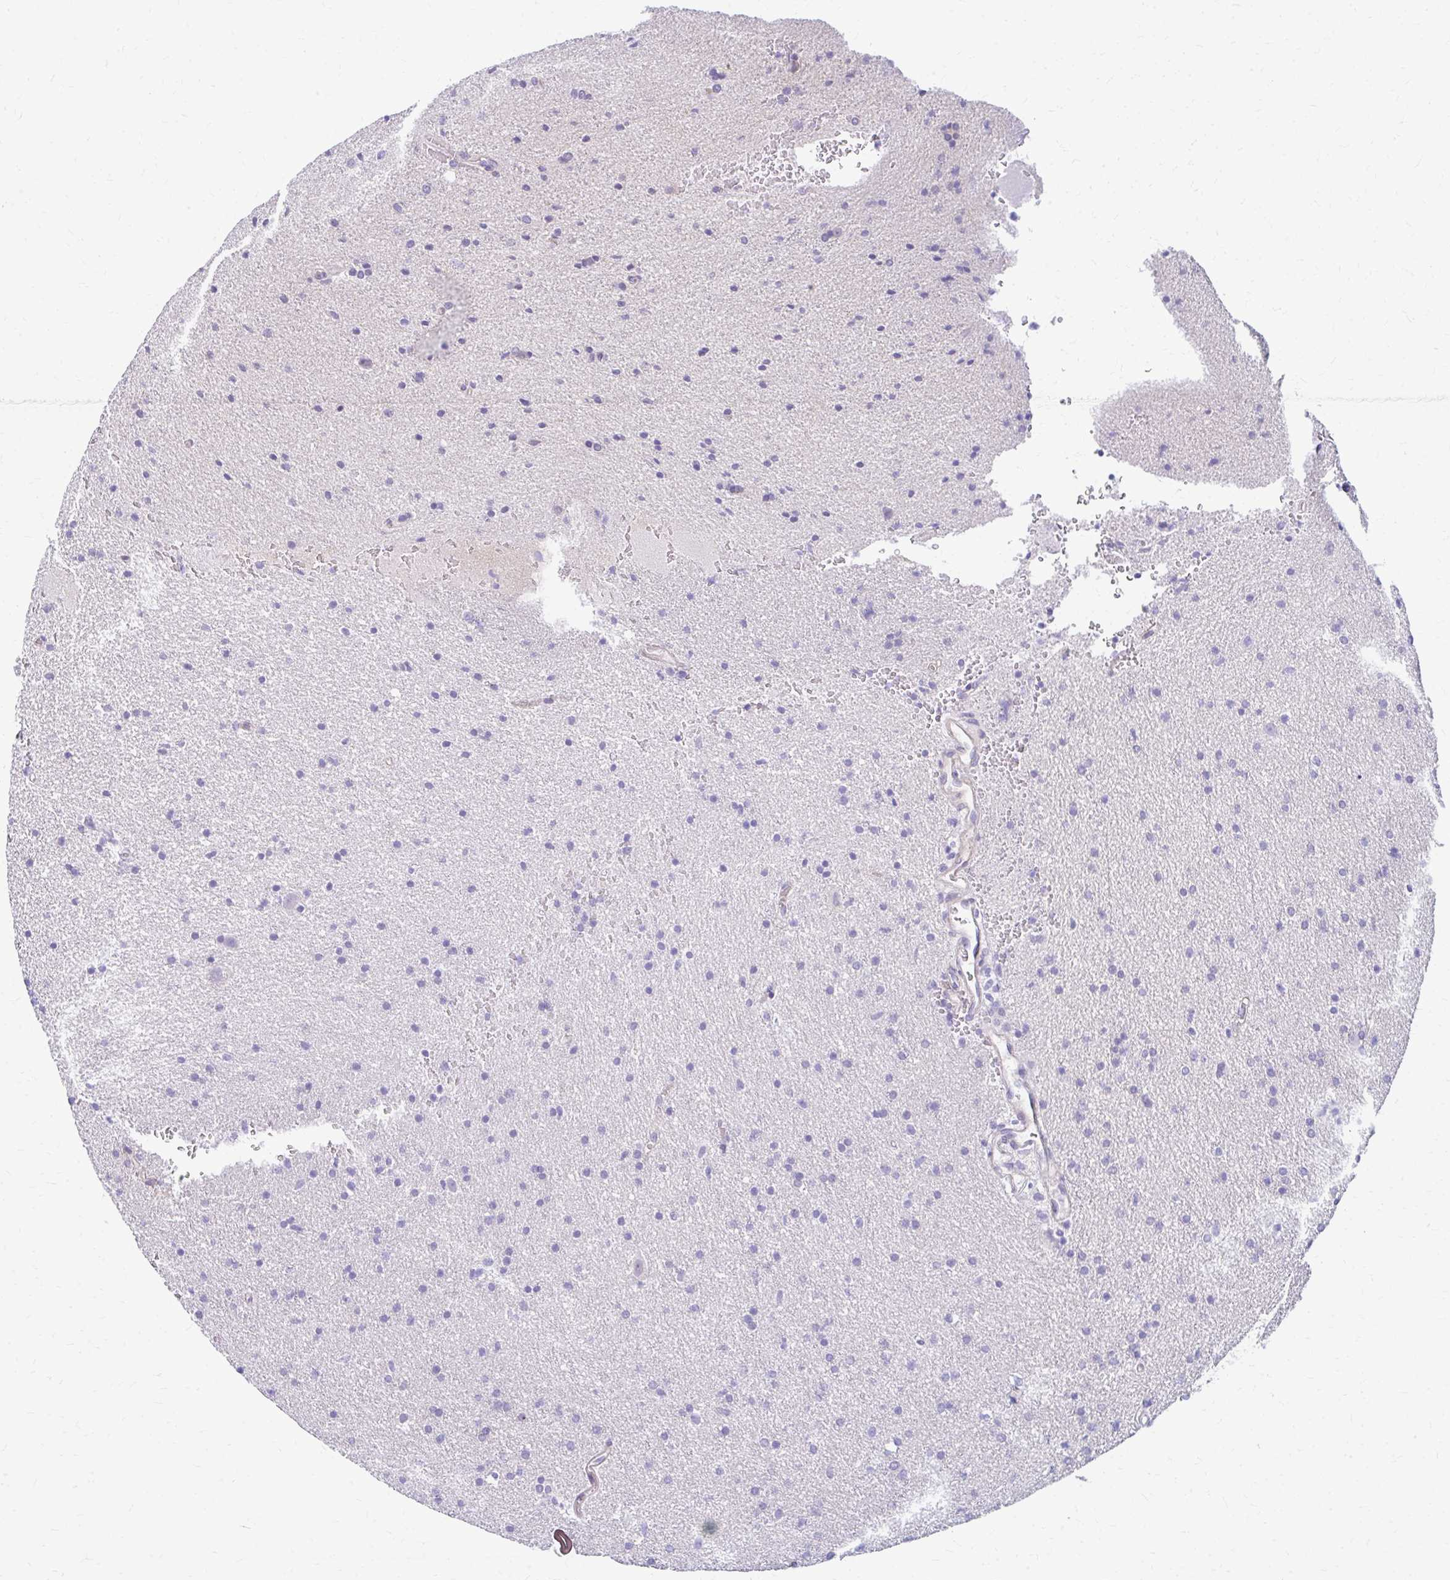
{"staining": {"intensity": "negative", "quantity": "none", "location": "none"}, "tissue": "glioma", "cell_type": "Tumor cells", "image_type": "cancer", "snomed": [{"axis": "morphology", "description": "Glioma, malignant, Low grade"}, {"axis": "topography", "description": "Brain"}], "caption": "Low-grade glioma (malignant) was stained to show a protein in brown. There is no significant positivity in tumor cells.", "gene": "RADIL", "patient": {"sex": "female", "age": 34}}